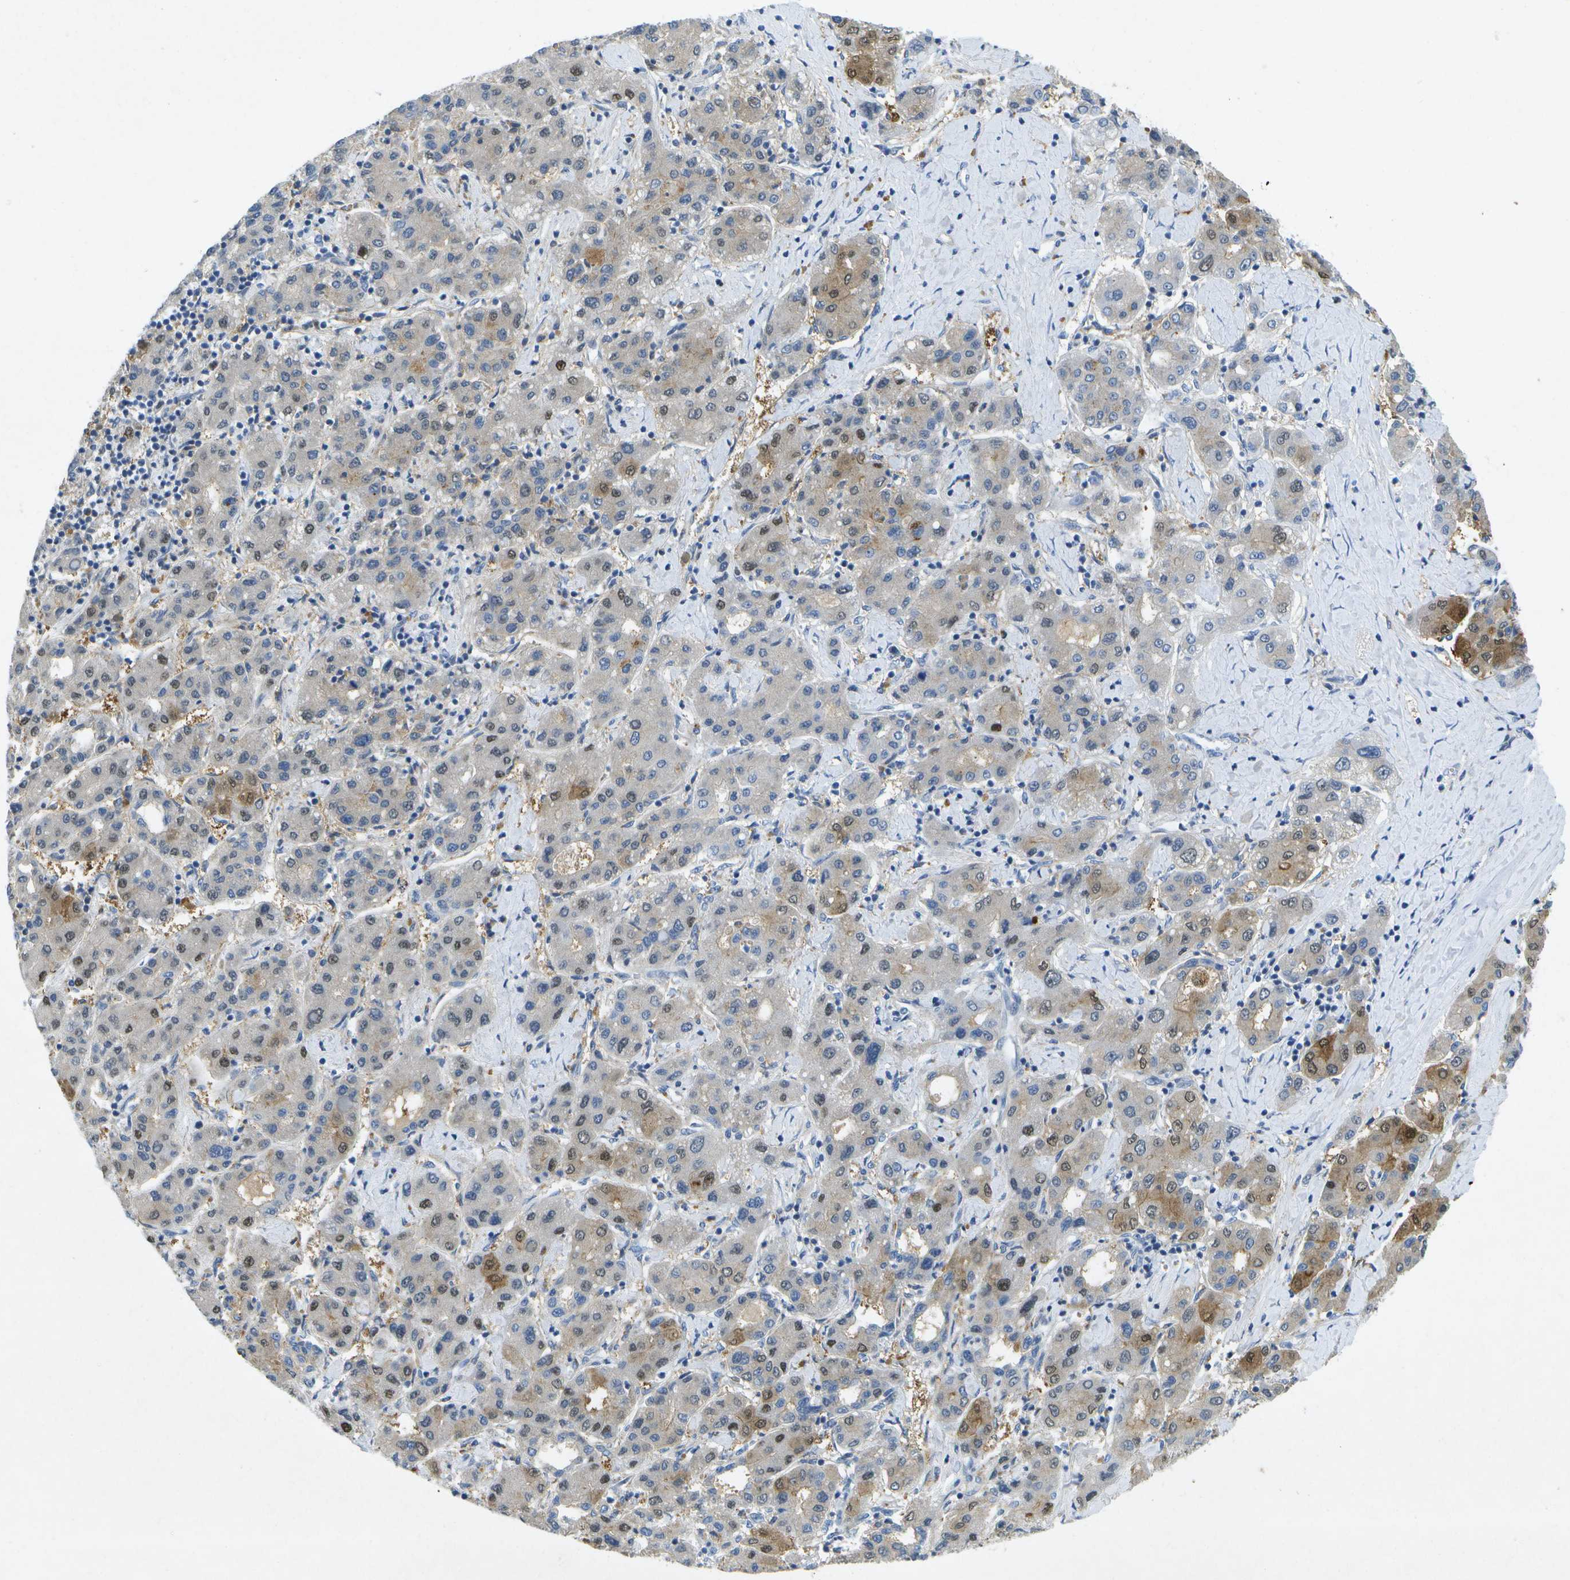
{"staining": {"intensity": "moderate", "quantity": "<25%", "location": "cytoplasmic/membranous,nuclear"}, "tissue": "liver cancer", "cell_type": "Tumor cells", "image_type": "cancer", "snomed": [{"axis": "morphology", "description": "Carcinoma, Hepatocellular, NOS"}, {"axis": "topography", "description": "Liver"}], "caption": "Immunohistochemistry (IHC) image of human hepatocellular carcinoma (liver) stained for a protein (brown), which demonstrates low levels of moderate cytoplasmic/membranous and nuclear positivity in about <25% of tumor cells.", "gene": "LIPG", "patient": {"sex": "male", "age": 65}}